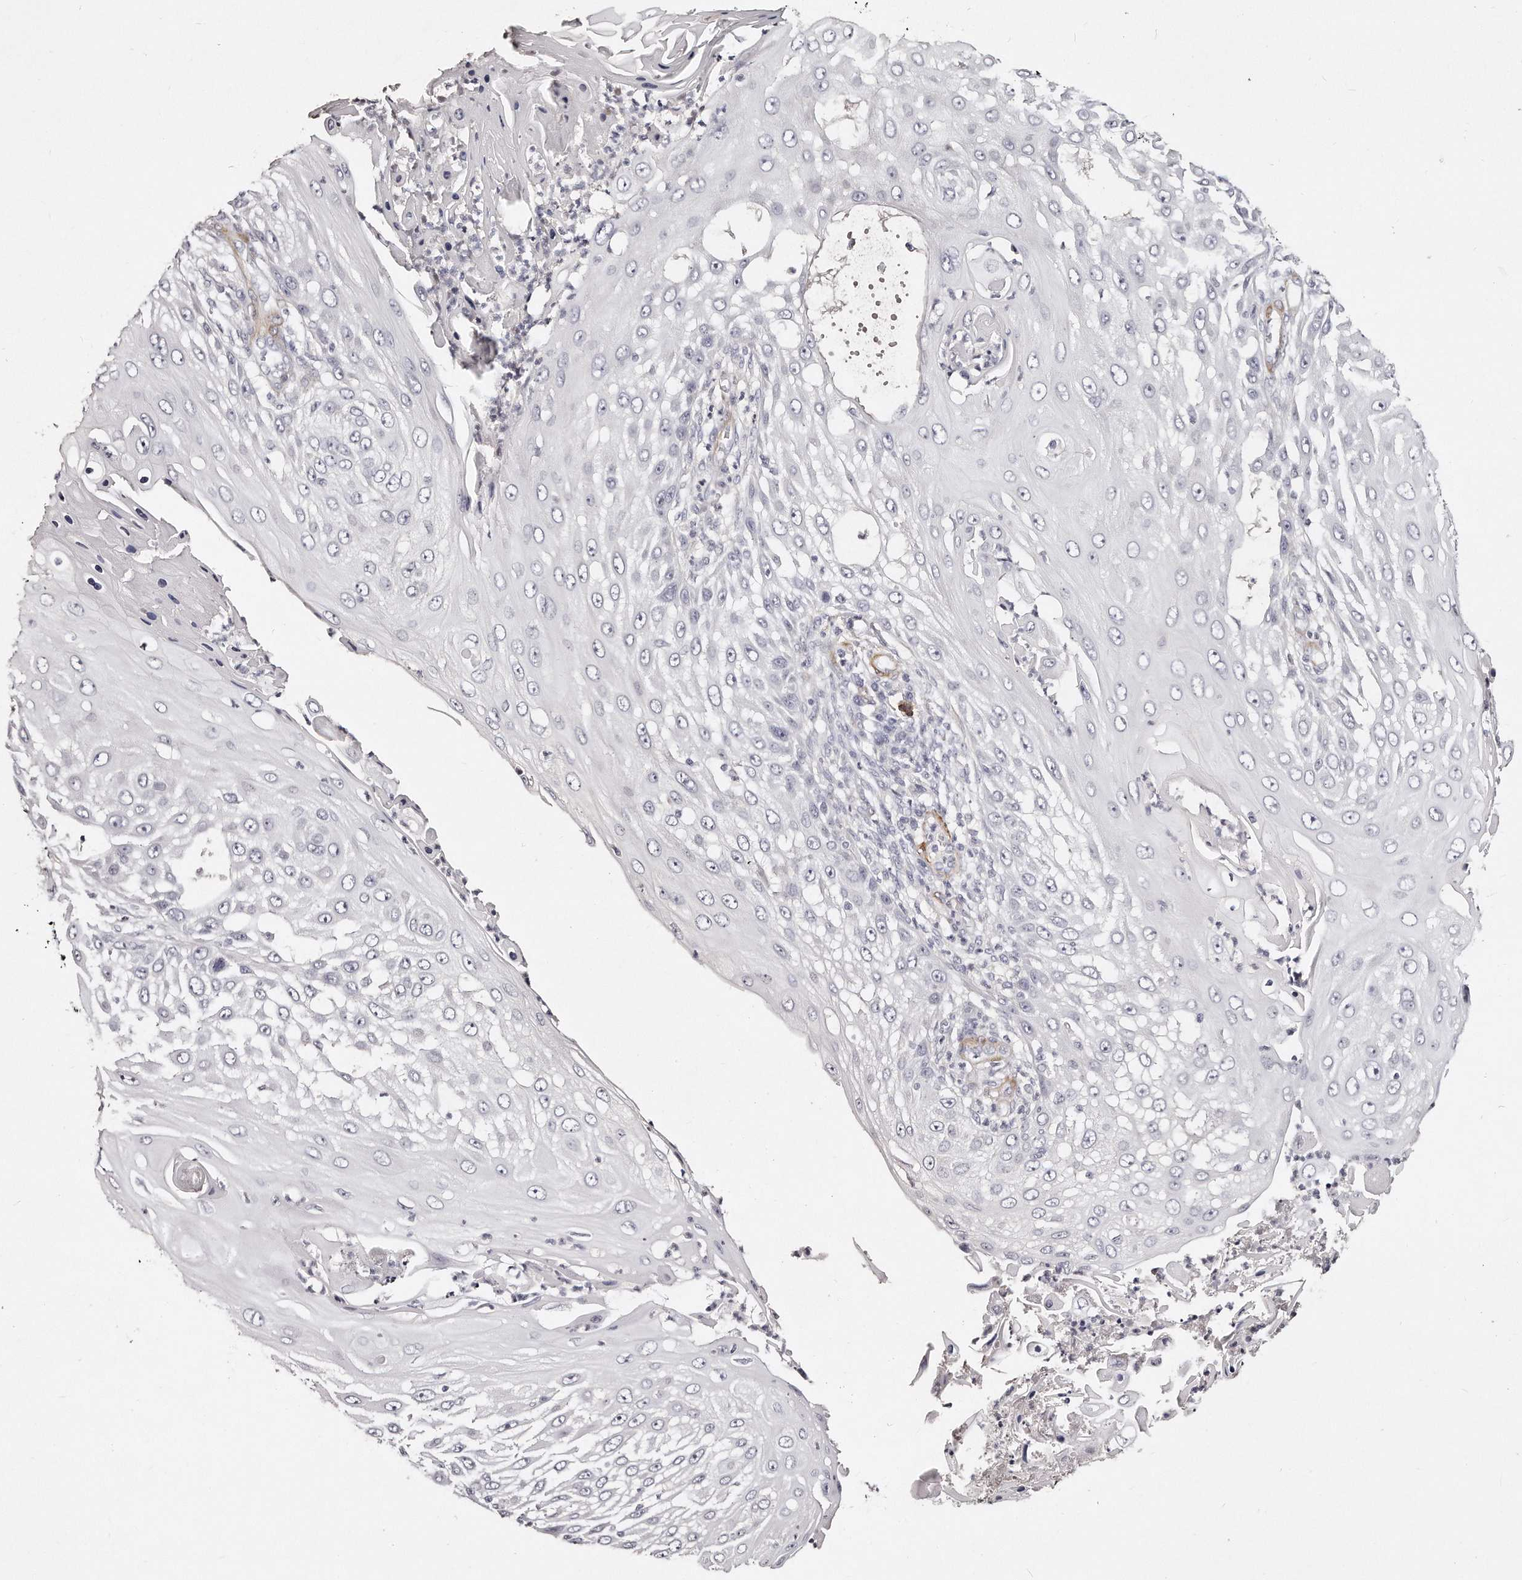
{"staining": {"intensity": "negative", "quantity": "none", "location": "none"}, "tissue": "skin cancer", "cell_type": "Tumor cells", "image_type": "cancer", "snomed": [{"axis": "morphology", "description": "Squamous cell carcinoma, NOS"}, {"axis": "topography", "description": "Skin"}], "caption": "Squamous cell carcinoma (skin) was stained to show a protein in brown. There is no significant positivity in tumor cells.", "gene": "LMOD1", "patient": {"sex": "female", "age": 44}}